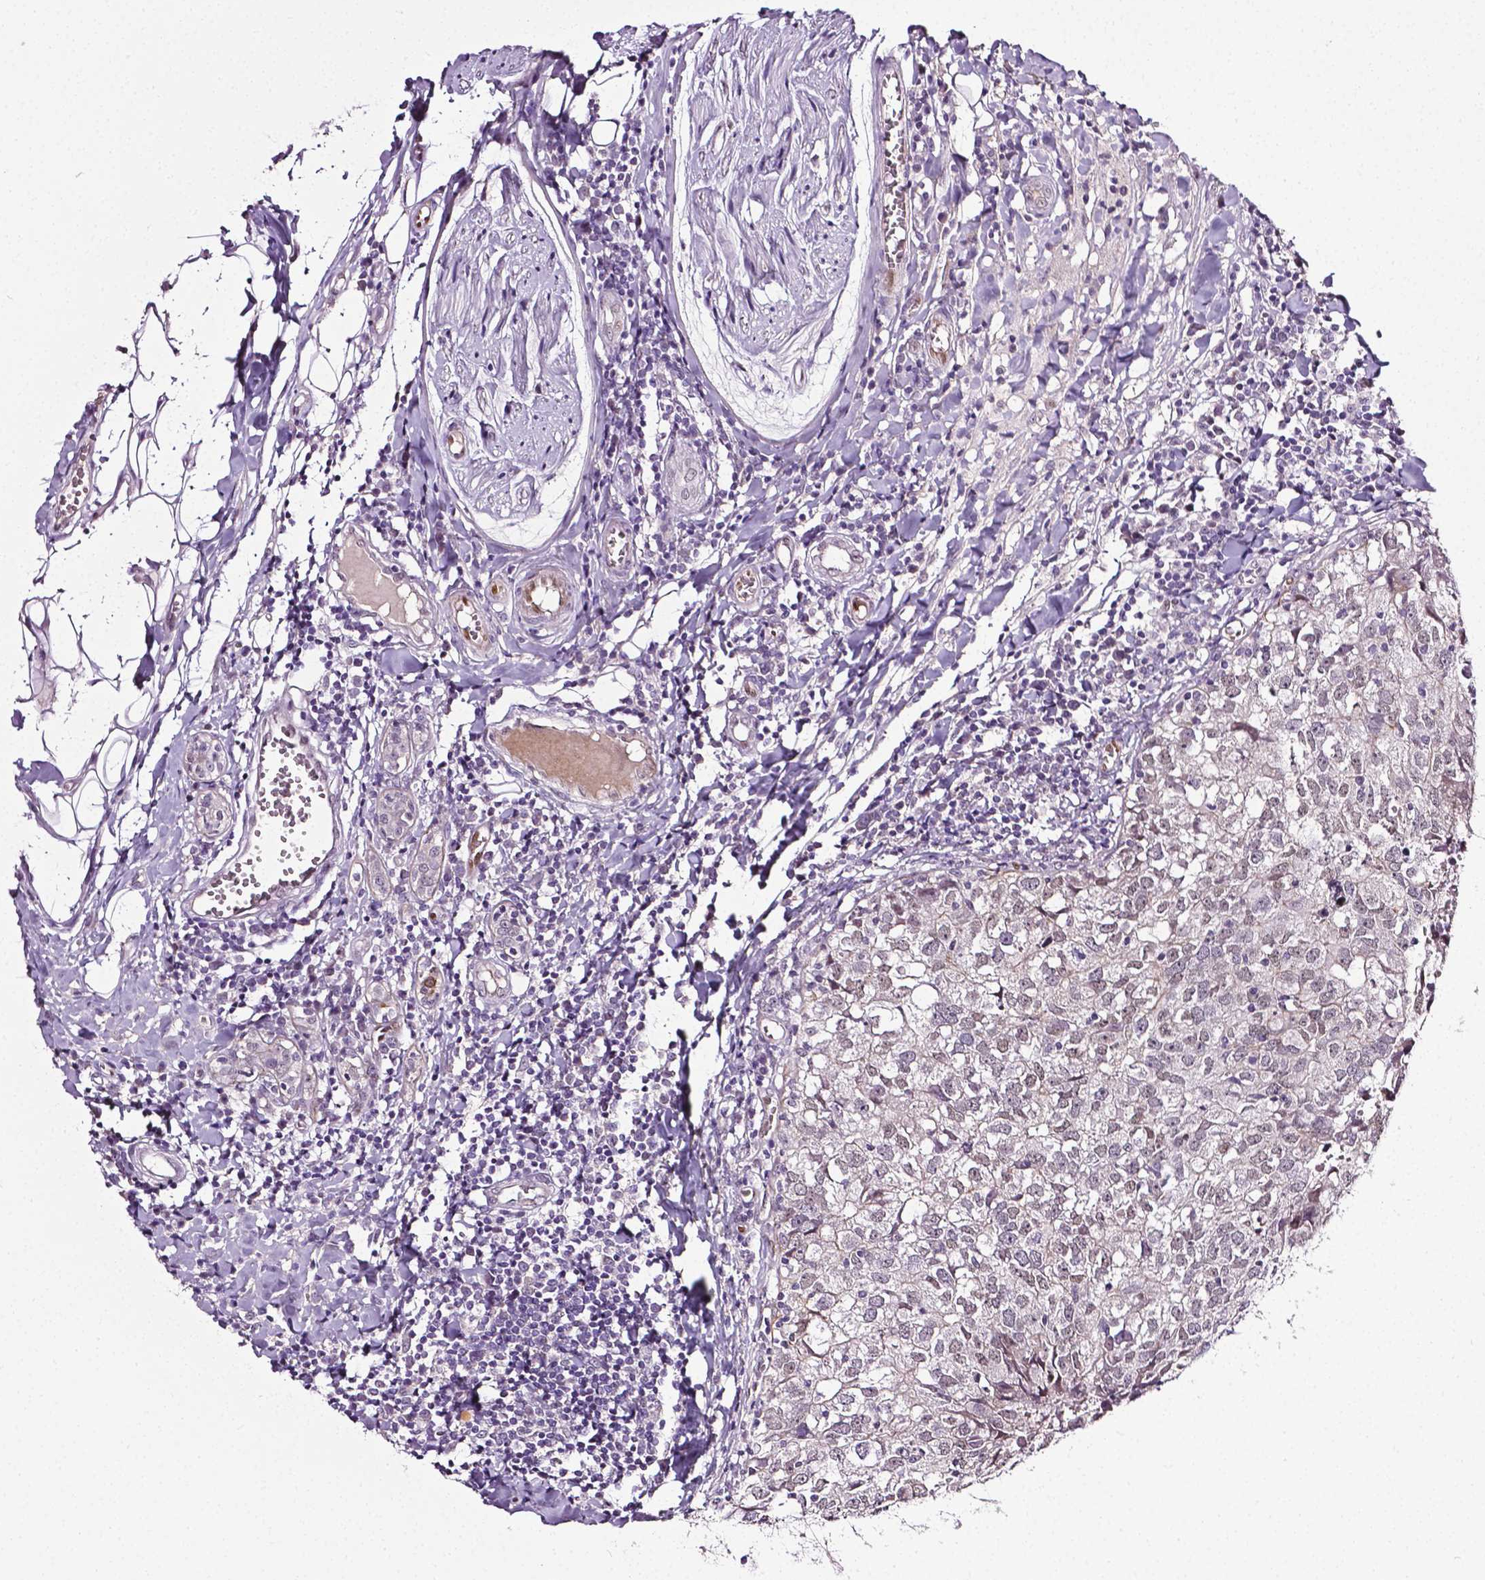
{"staining": {"intensity": "weak", "quantity": "25%-75%", "location": "nuclear"}, "tissue": "breast cancer", "cell_type": "Tumor cells", "image_type": "cancer", "snomed": [{"axis": "morphology", "description": "Duct carcinoma"}, {"axis": "topography", "description": "Breast"}], "caption": "DAB immunohistochemical staining of human breast intraductal carcinoma exhibits weak nuclear protein positivity in approximately 25%-75% of tumor cells.", "gene": "PTGER3", "patient": {"sex": "female", "age": 30}}